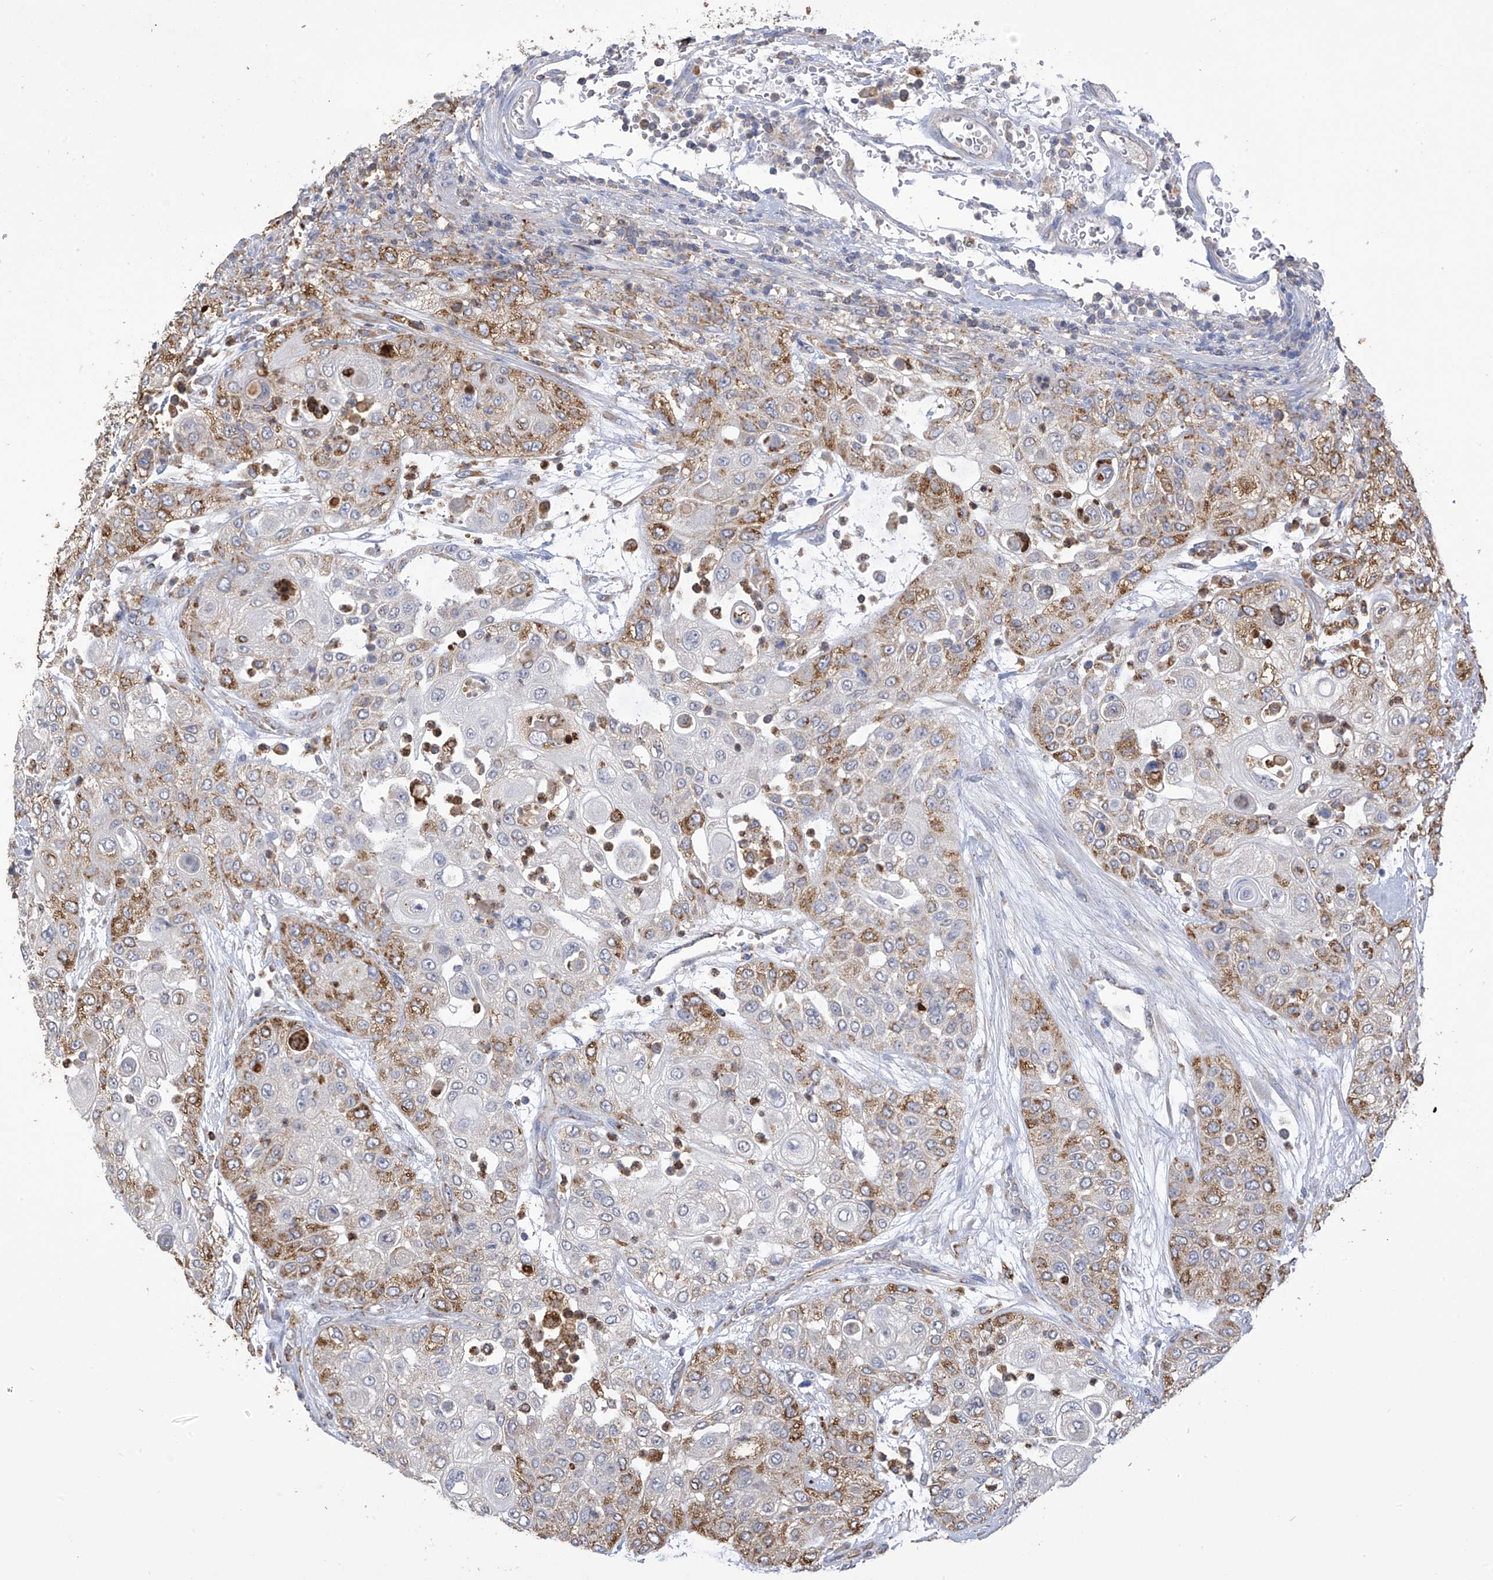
{"staining": {"intensity": "moderate", "quantity": "<25%", "location": "cytoplasmic/membranous"}, "tissue": "urothelial cancer", "cell_type": "Tumor cells", "image_type": "cancer", "snomed": [{"axis": "morphology", "description": "Urothelial carcinoma, High grade"}, {"axis": "topography", "description": "Urinary bladder"}], "caption": "Moderate cytoplasmic/membranous expression for a protein is present in approximately <25% of tumor cells of urothelial carcinoma (high-grade) using immunohistochemistry (IHC).", "gene": "OGT", "patient": {"sex": "female", "age": 79}}